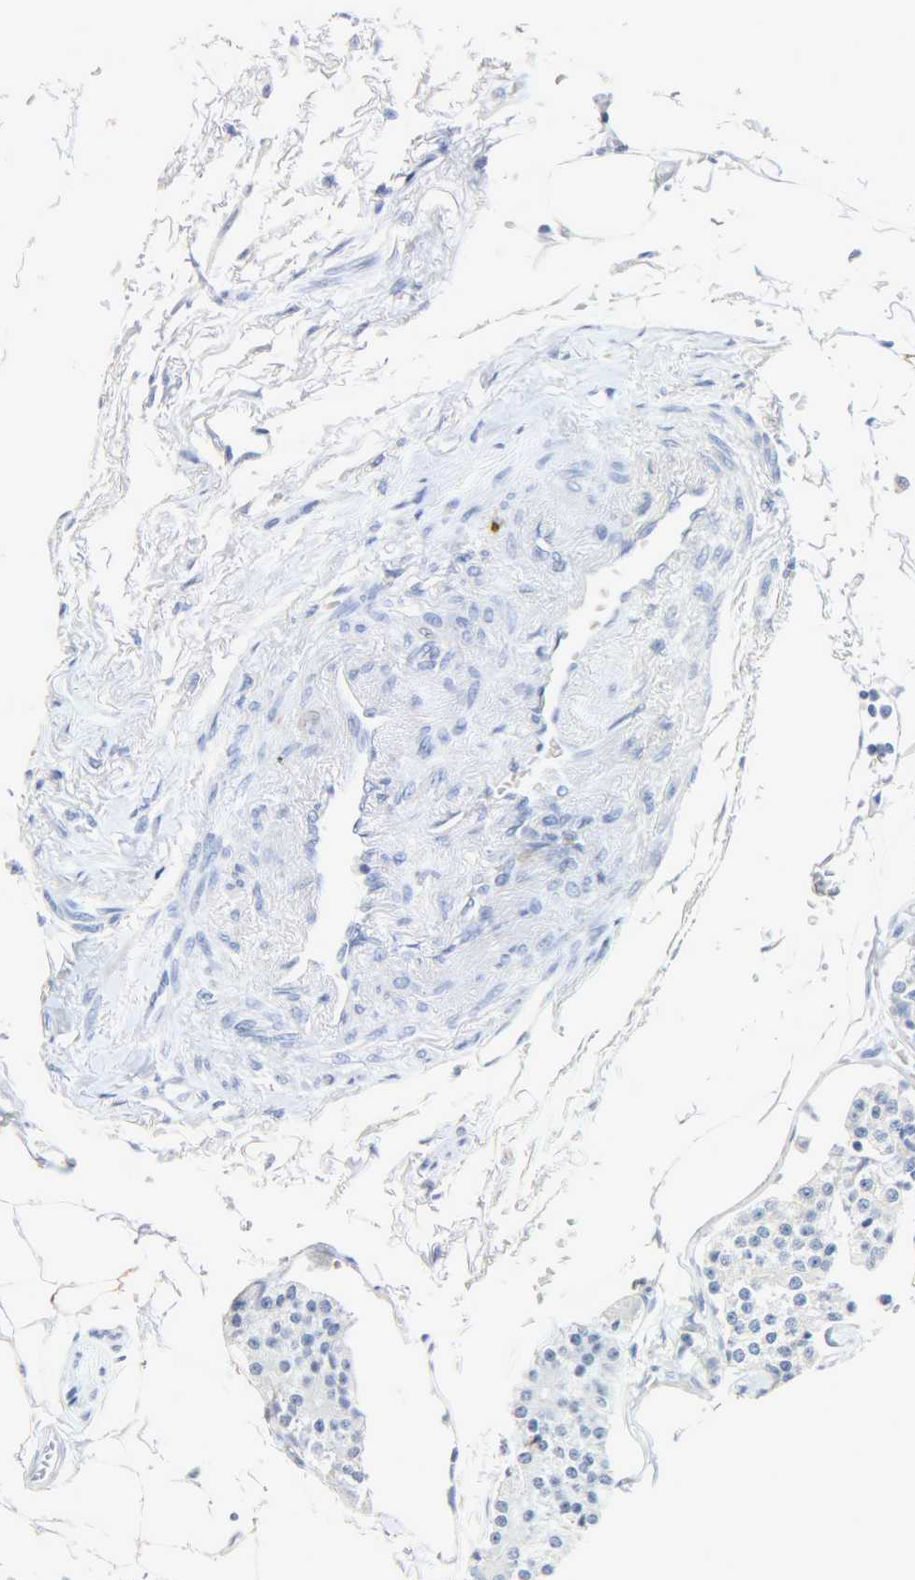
{"staining": {"intensity": "negative", "quantity": "none", "location": "none"}, "tissue": "carcinoid", "cell_type": "Tumor cells", "image_type": "cancer", "snomed": [{"axis": "morphology", "description": "Carcinoid, malignant, NOS"}, {"axis": "topography", "description": "Colon"}], "caption": "Immunohistochemistry of human carcinoid exhibits no expression in tumor cells. (DAB IHC visualized using brightfield microscopy, high magnification).", "gene": "CA3", "patient": {"sex": "female", "age": 61}}